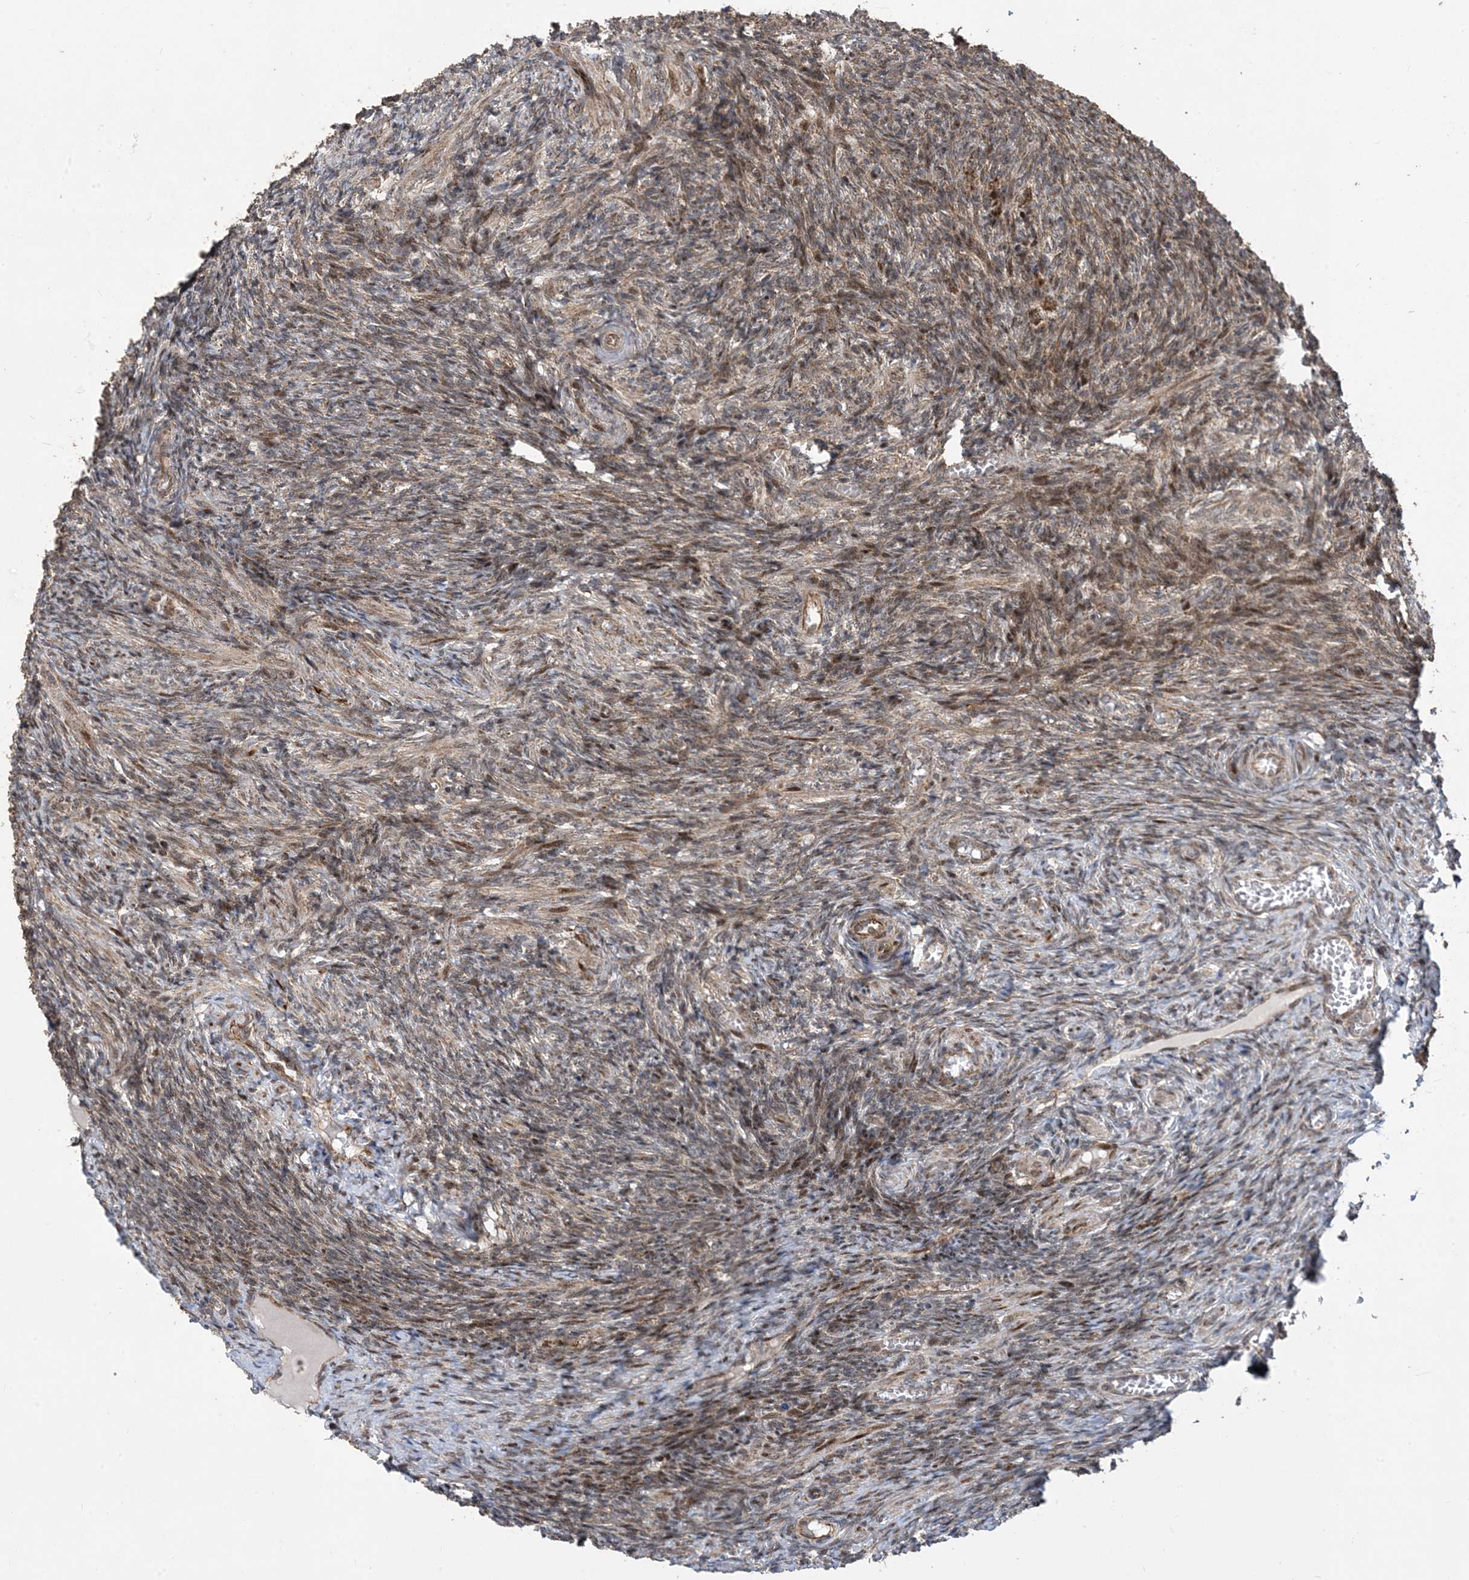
{"staining": {"intensity": "moderate", "quantity": "25%-75%", "location": "cytoplasmic/membranous,nuclear"}, "tissue": "ovary", "cell_type": "Ovarian stroma cells", "image_type": "normal", "snomed": [{"axis": "morphology", "description": "Normal tissue, NOS"}, {"axis": "topography", "description": "Ovary"}], "caption": "The micrograph displays staining of benign ovary, revealing moderate cytoplasmic/membranous,nuclear protein expression (brown color) within ovarian stroma cells. (DAB IHC, brown staining for protein, blue staining for nuclei).", "gene": "FAM9B", "patient": {"sex": "female", "age": 27}}